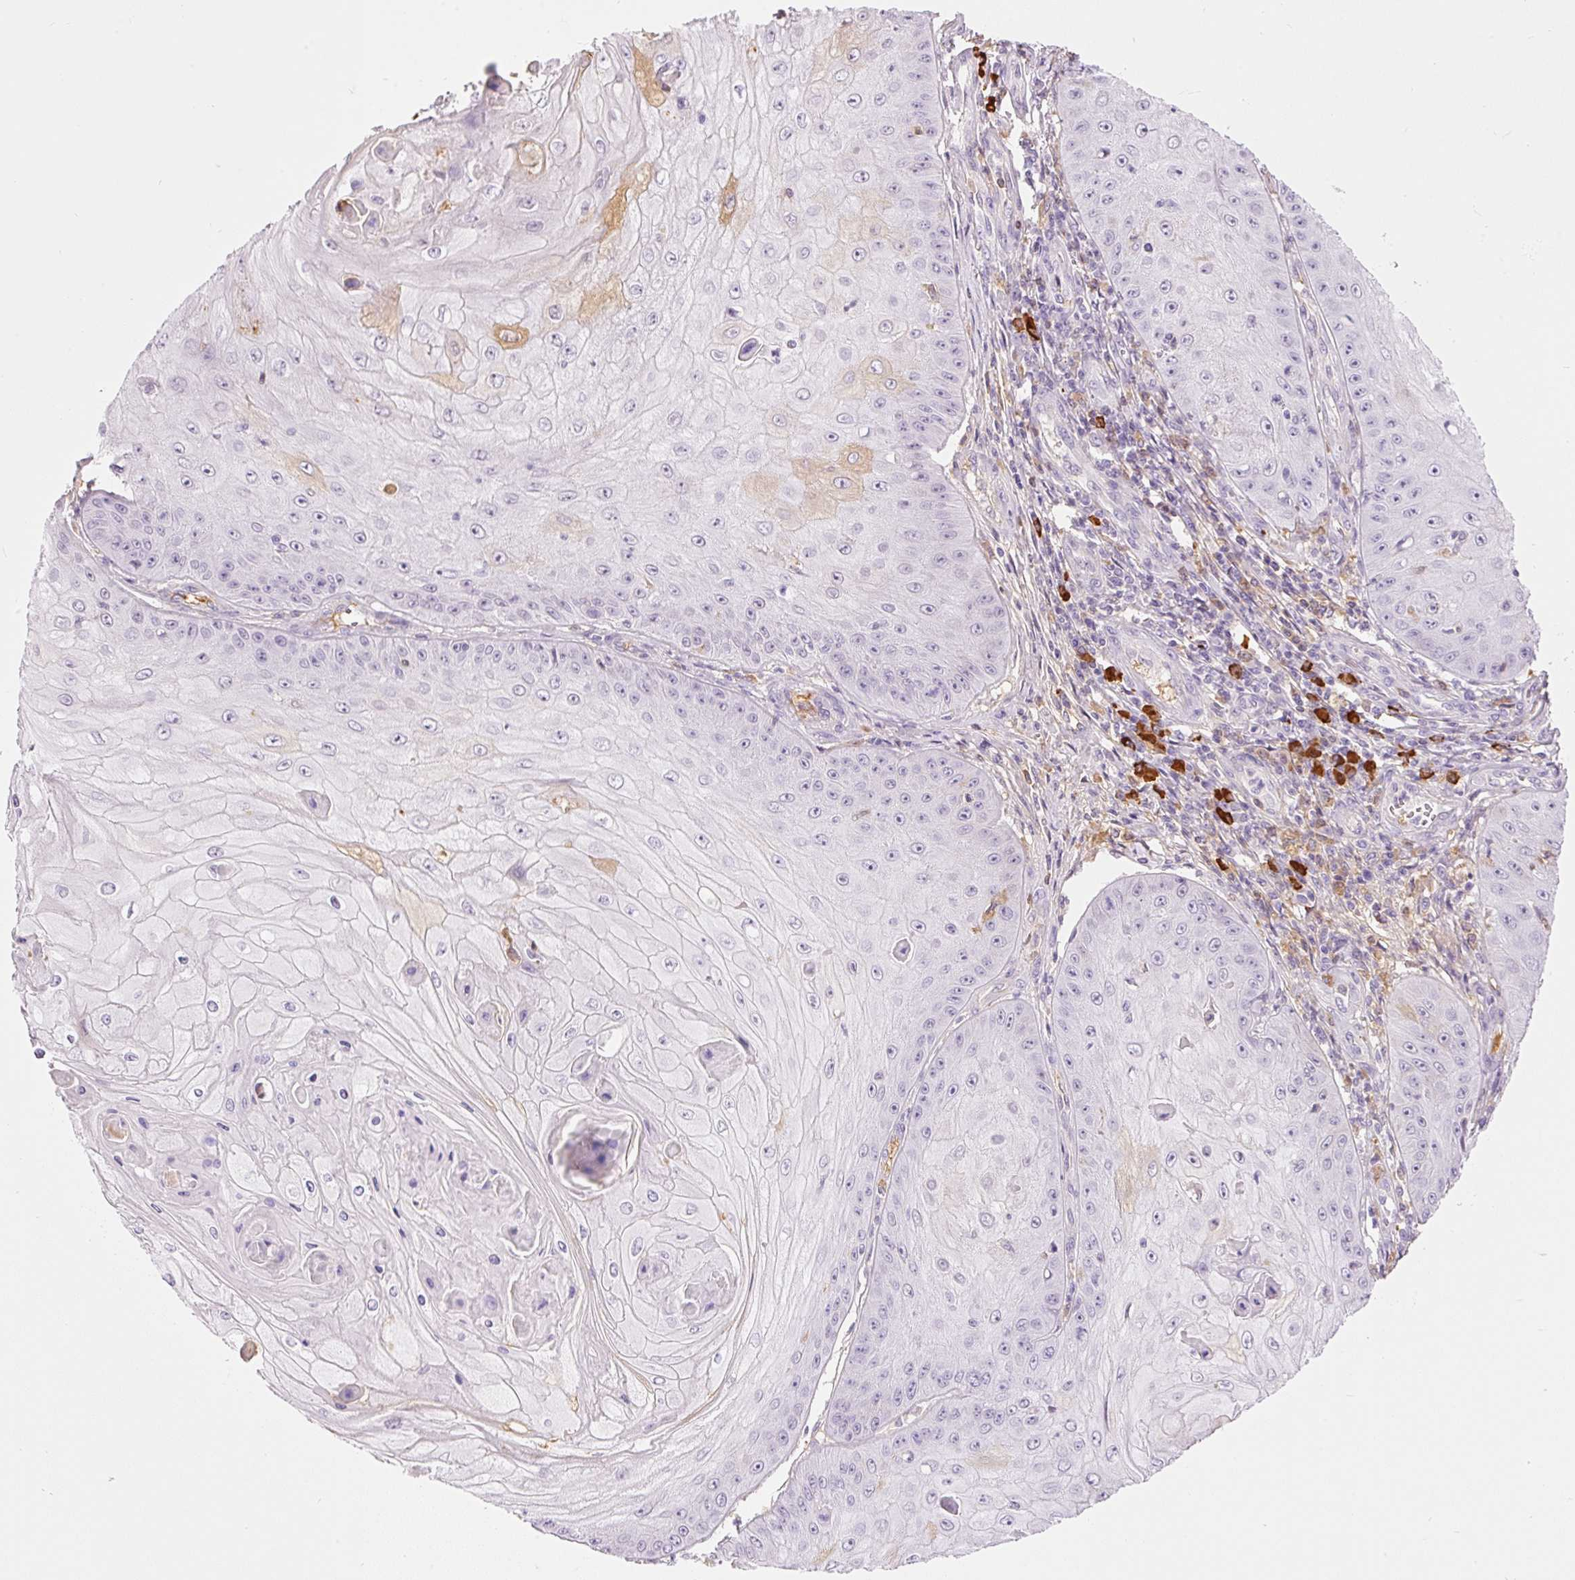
{"staining": {"intensity": "weak", "quantity": "<25%", "location": "cytoplasmic/membranous"}, "tissue": "skin cancer", "cell_type": "Tumor cells", "image_type": "cancer", "snomed": [{"axis": "morphology", "description": "Squamous cell carcinoma, NOS"}, {"axis": "topography", "description": "Skin"}], "caption": "Squamous cell carcinoma (skin) was stained to show a protein in brown. There is no significant expression in tumor cells. (IHC, brightfield microscopy, high magnification).", "gene": "PRPF38B", "patient": {"sex": "male", "age": 70}}